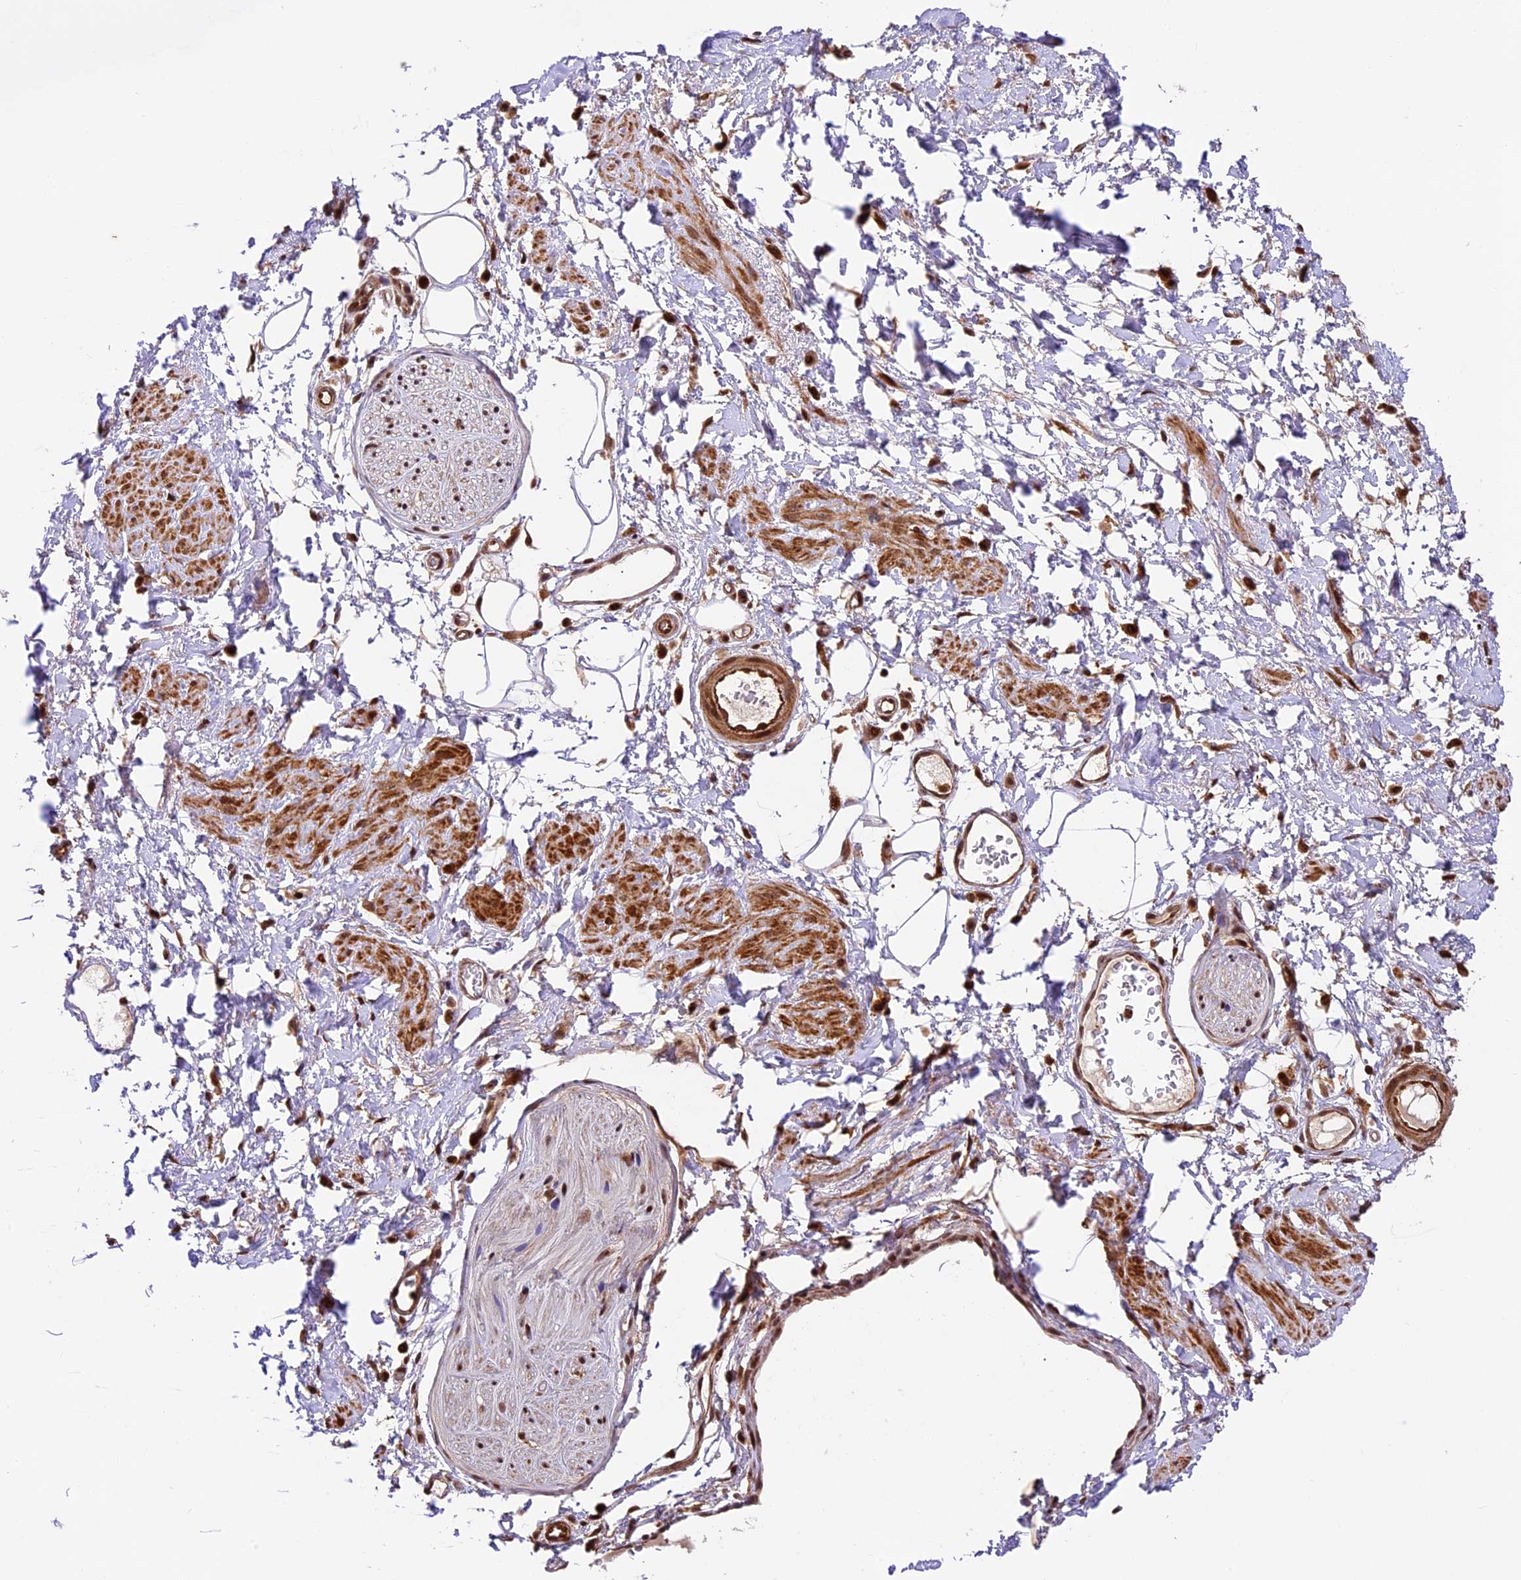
{"staining": {"intensity": "moderate", "quantity": ">75%", "location": "nuclear"}, "tissue": "adipose tissue", "cell_type": "Adipocytes", "image_type": "normal", "snomed": [{"axis": "morphology", "description": "Normal tissue, NOS"}, {"axis": "morphology", "description": "Adenocarcinoma, NOS"}, {"axis": "topography", "description": "Rectum"}, {"axis": "topography", "description": "Vagina"}, {"axis": "topography", "description": "Peripheral nerve tissue"}], "caption": "Protein staining reveals moderate nuclear expression in about >75% of adipocytes in unremarkable adipose tissue.", "gene": "DHX38", "patient": {"sex": "female", "age": 71}}